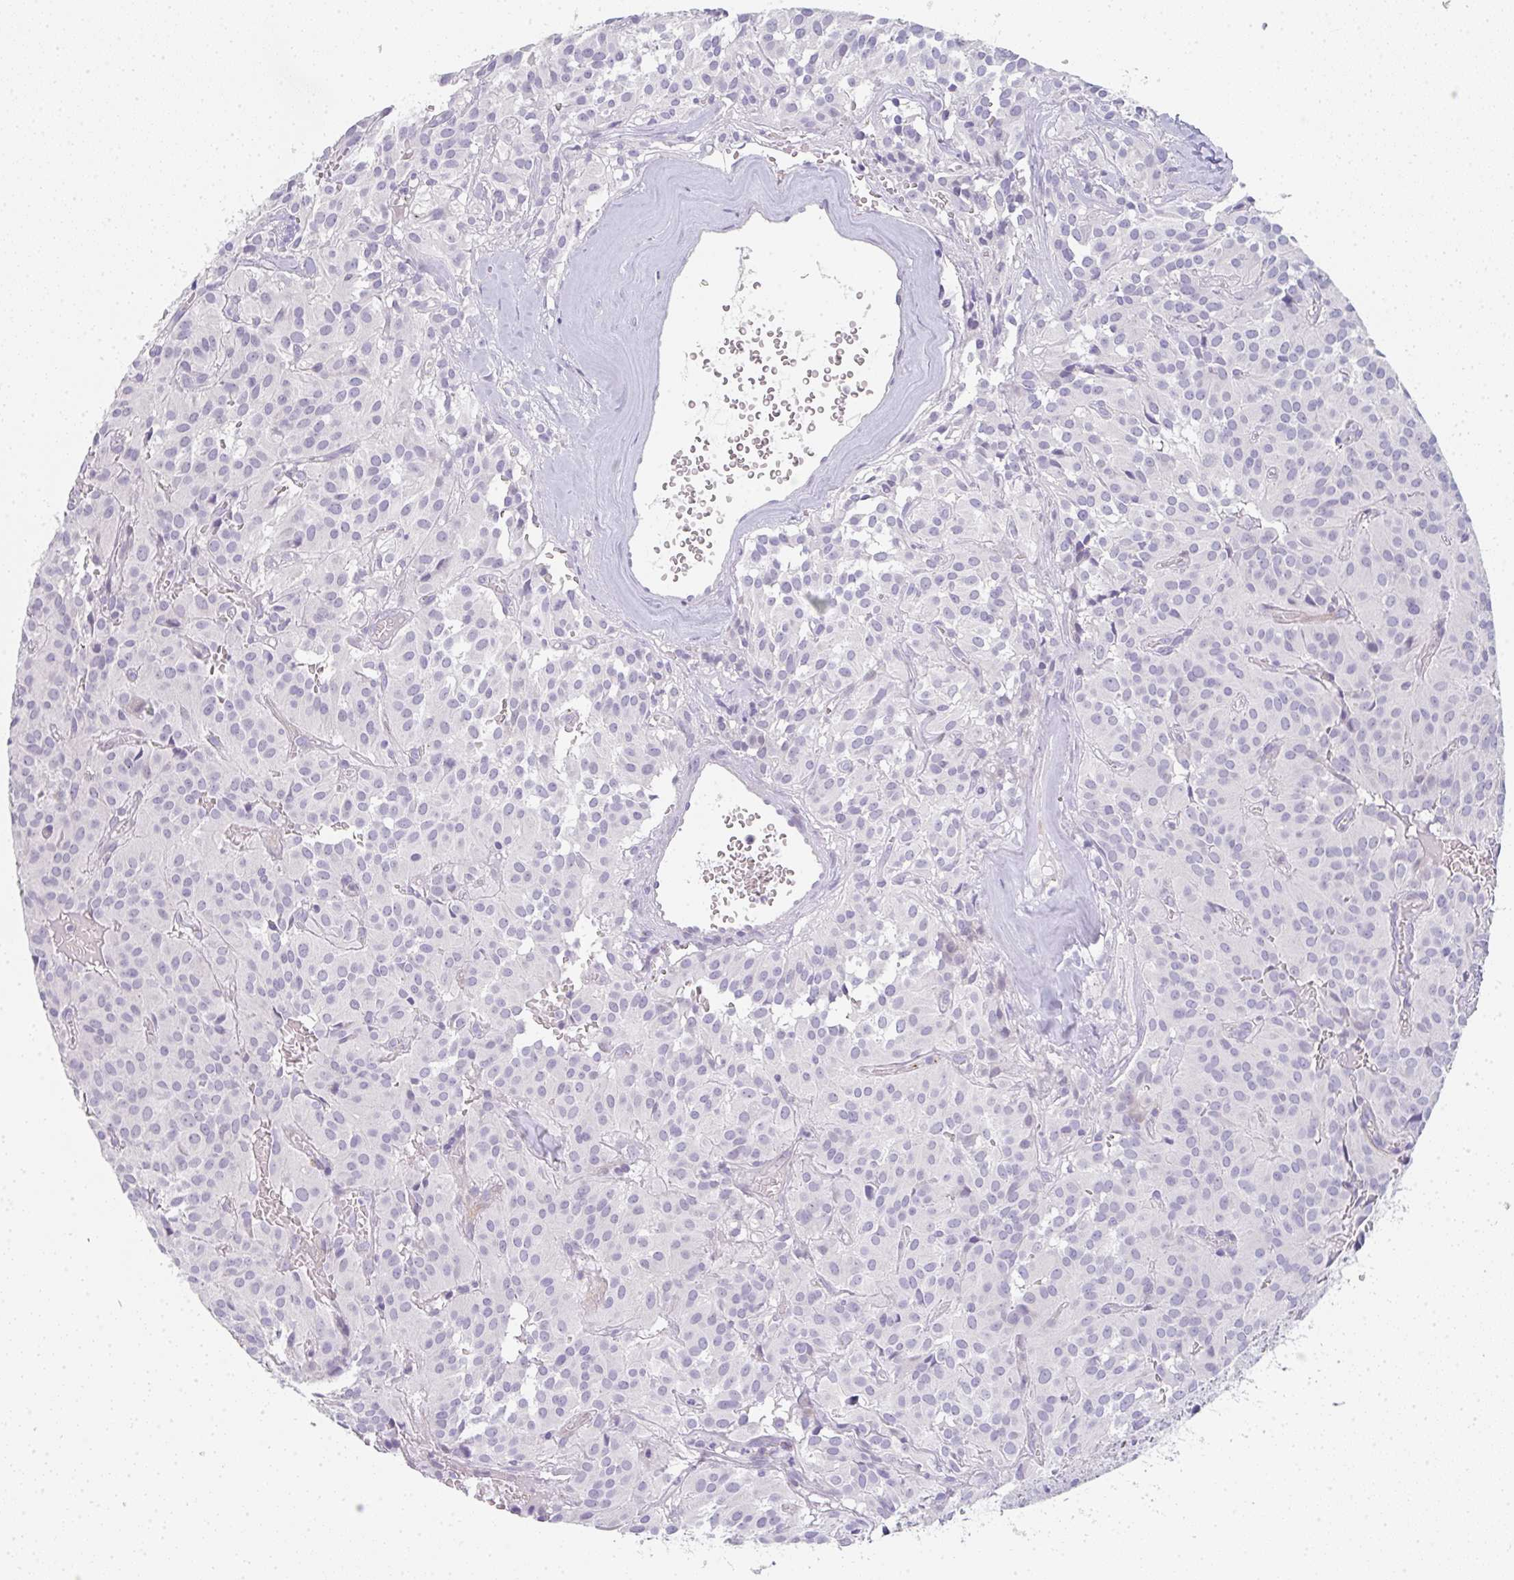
{"staining": {"intensity": "negative", "quantity": "none", "location": "none"}, "tissue": "glioma", "cell_type": "Tumor cells", "image_type": "cancer", "snomed": [{"axis": "morphology", "description": "Glioma, malignant, Low grade"}, {"axis": "topography", "description": "Brain"}], "caption": "Malignant glioma (low-grade) stained for a protein using immunohistochemistry displays no expression tumor cells.", "gene": "NEU2", "patient": {"sex": "male", "age": 42}}